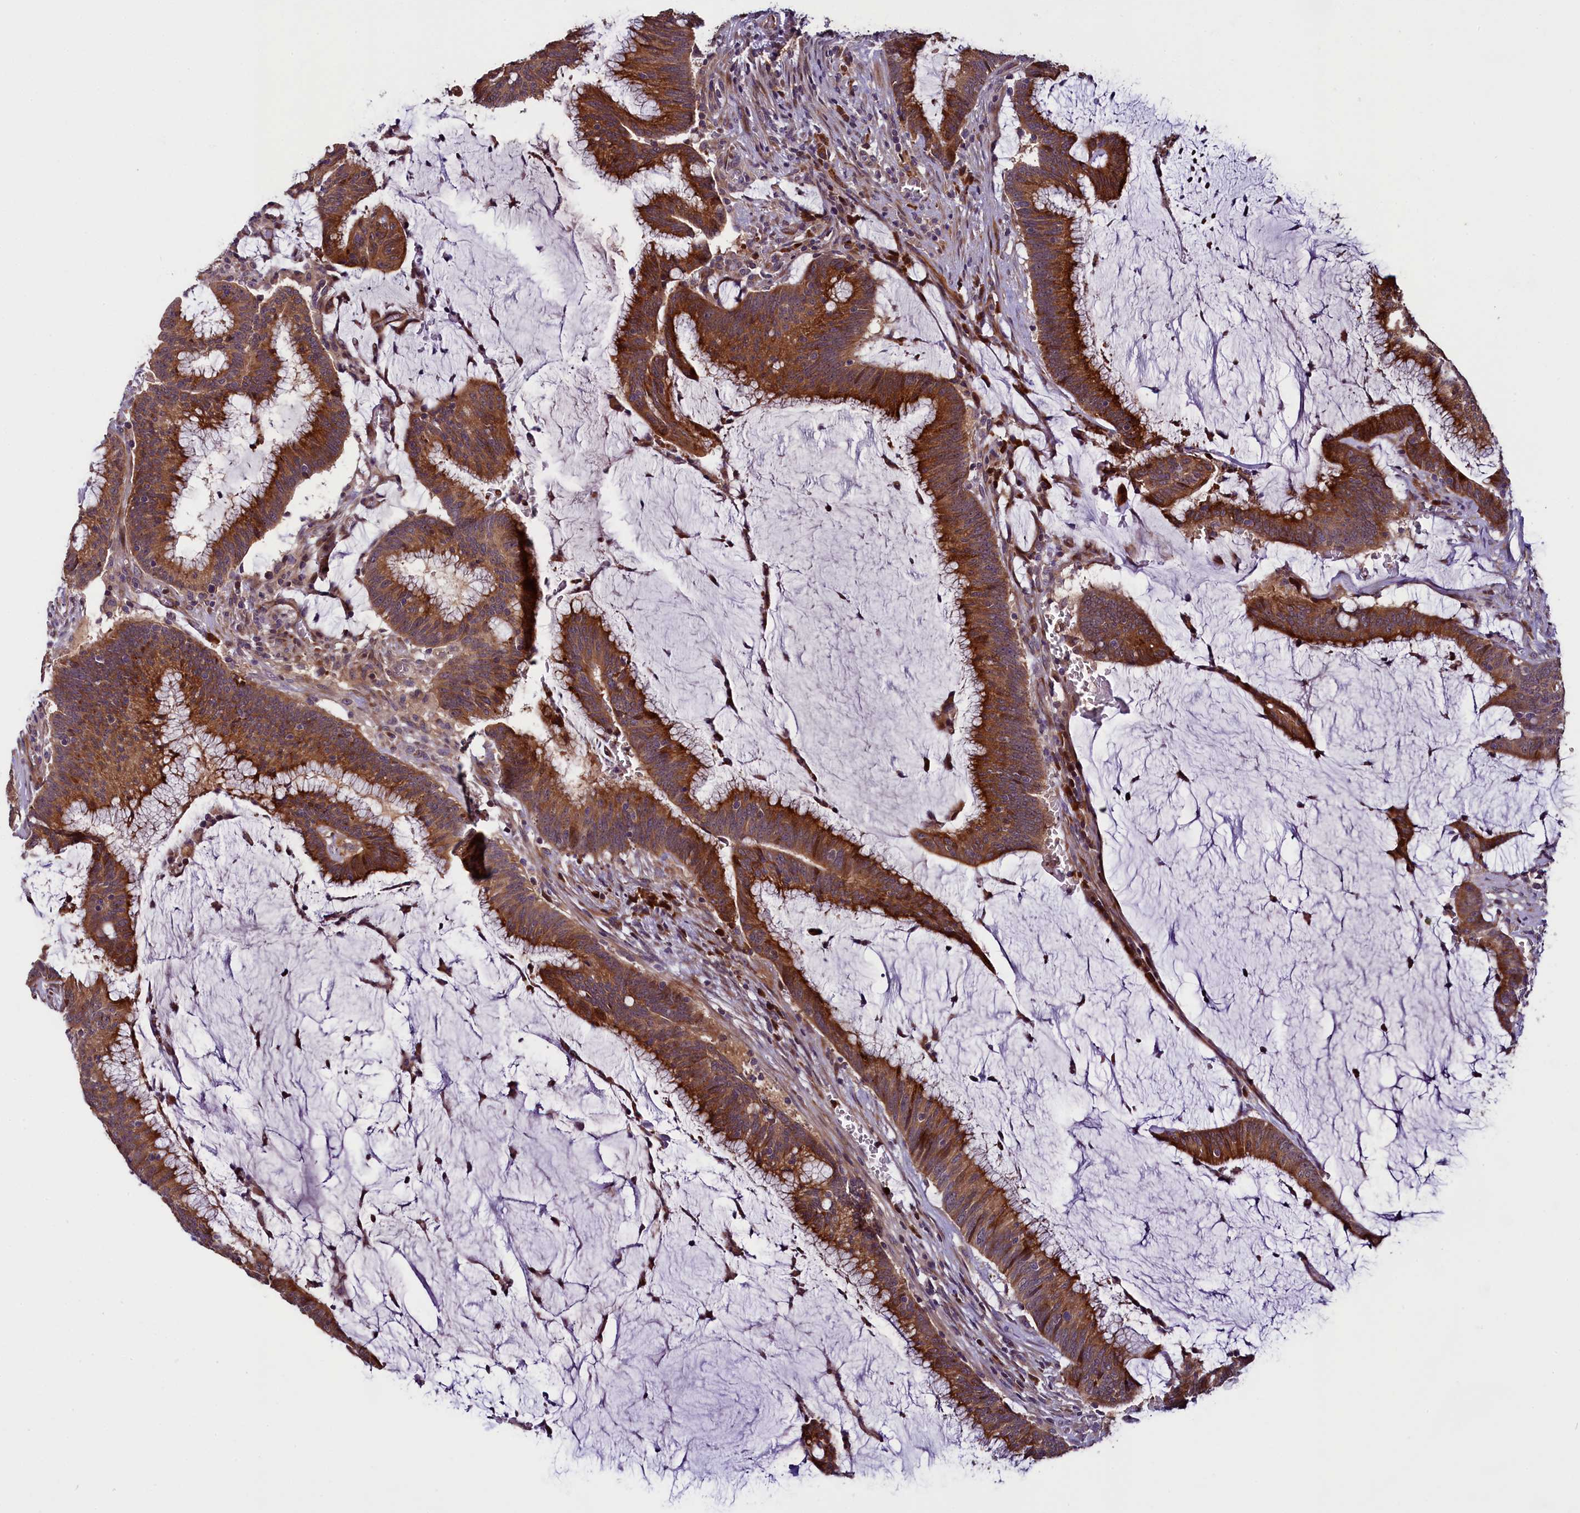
{"staining": {"intensity": "moderate", "quantity": ">75%", "location": "cytoplasmic/membranous"}, "tissue": "colorectal cancer", "cell_type": "Tumor cells", "image_type": "cancer", "snomed": [{"axis": "morphology", "description": "Adenocarcinoma, NOS"}, {"axis": "topography", "description": "Rectum"}], "caption": "Colorectal adenocarcinoma stained with IHC demonstrates moderate cytoplasmic/membranous expression in about >75% of tumor cells.", "gene": "RPUSD2", "patient": {"sex": "female", "age": 77}}